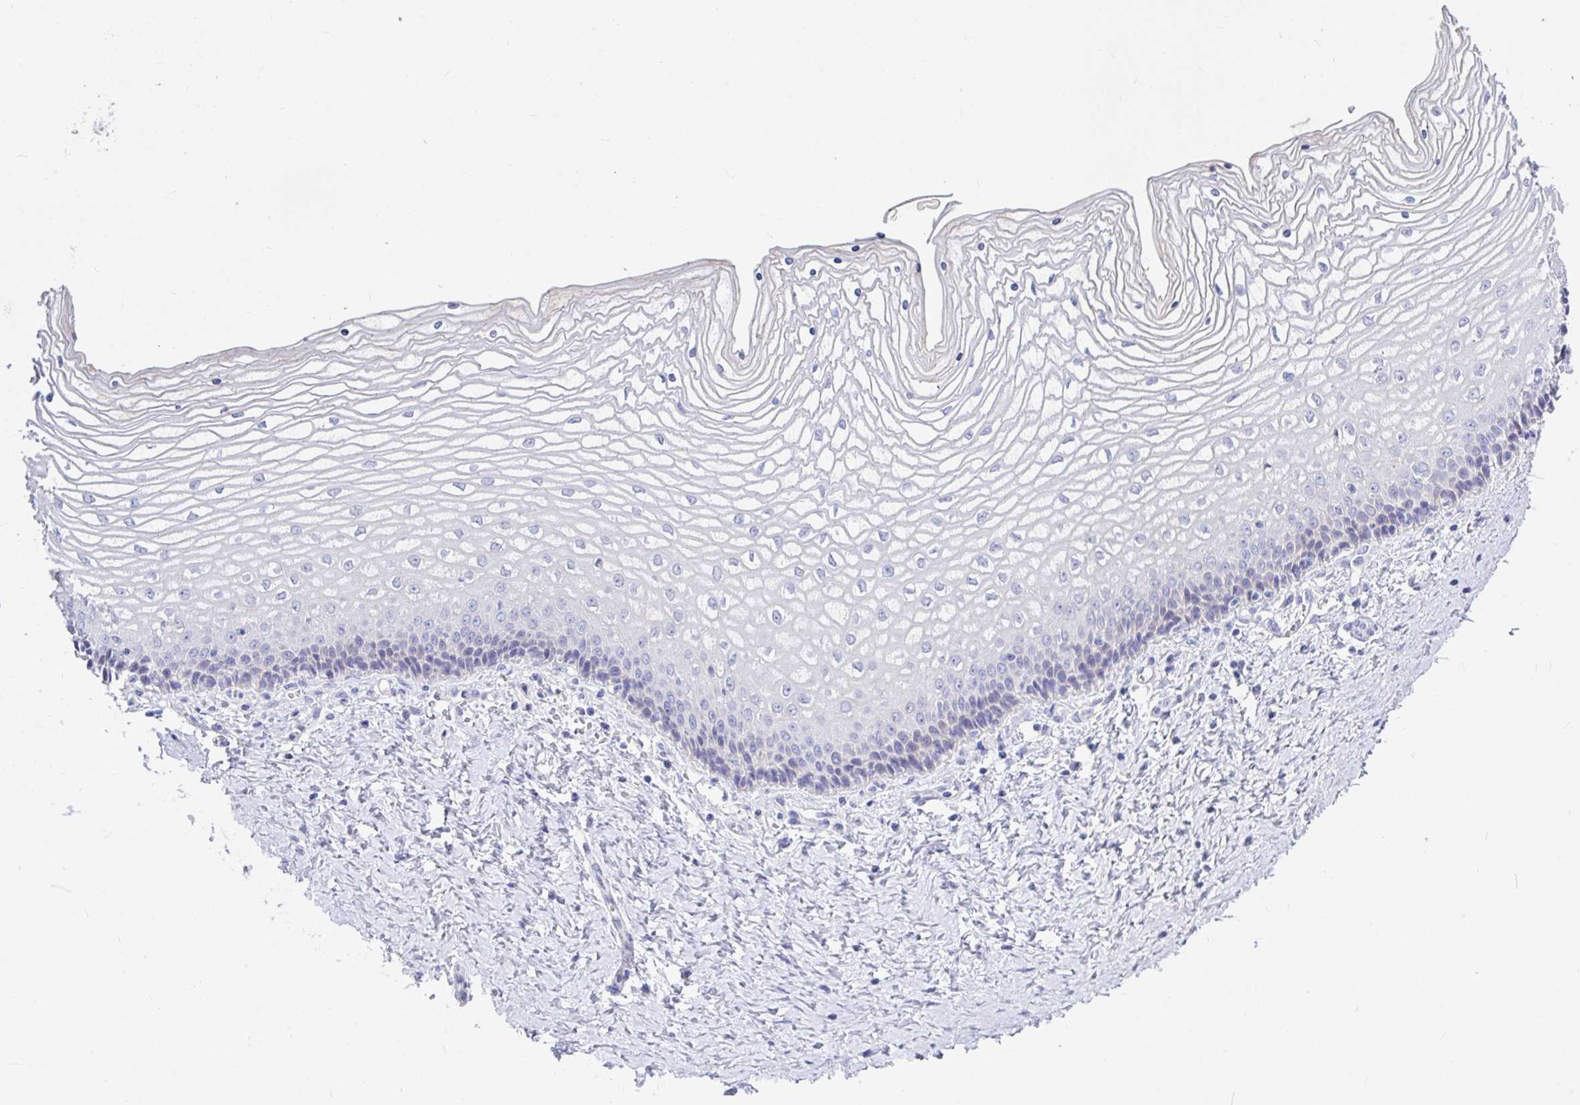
{"staining": {"intensity": "negative", "quantity": "none", "location": "none"}, "tissue": "vagina", "cell_type": "Squamous epithelial cells", "image_type": "normal", "snomed": [{"axis": "morphology", "description": "Normal tissue, NOS"}, {"axis": "topography", "description": "Vagina"}], "caption": "This image is of normal vagina stained with immunohistochemistry (IHC) to label a protein in brown with the nuclei are counter-stained blue. There is no positivity in squamous epithelial cells.", "gene": "ZNF561", "patient": {"sex": "female", "age": 45}}